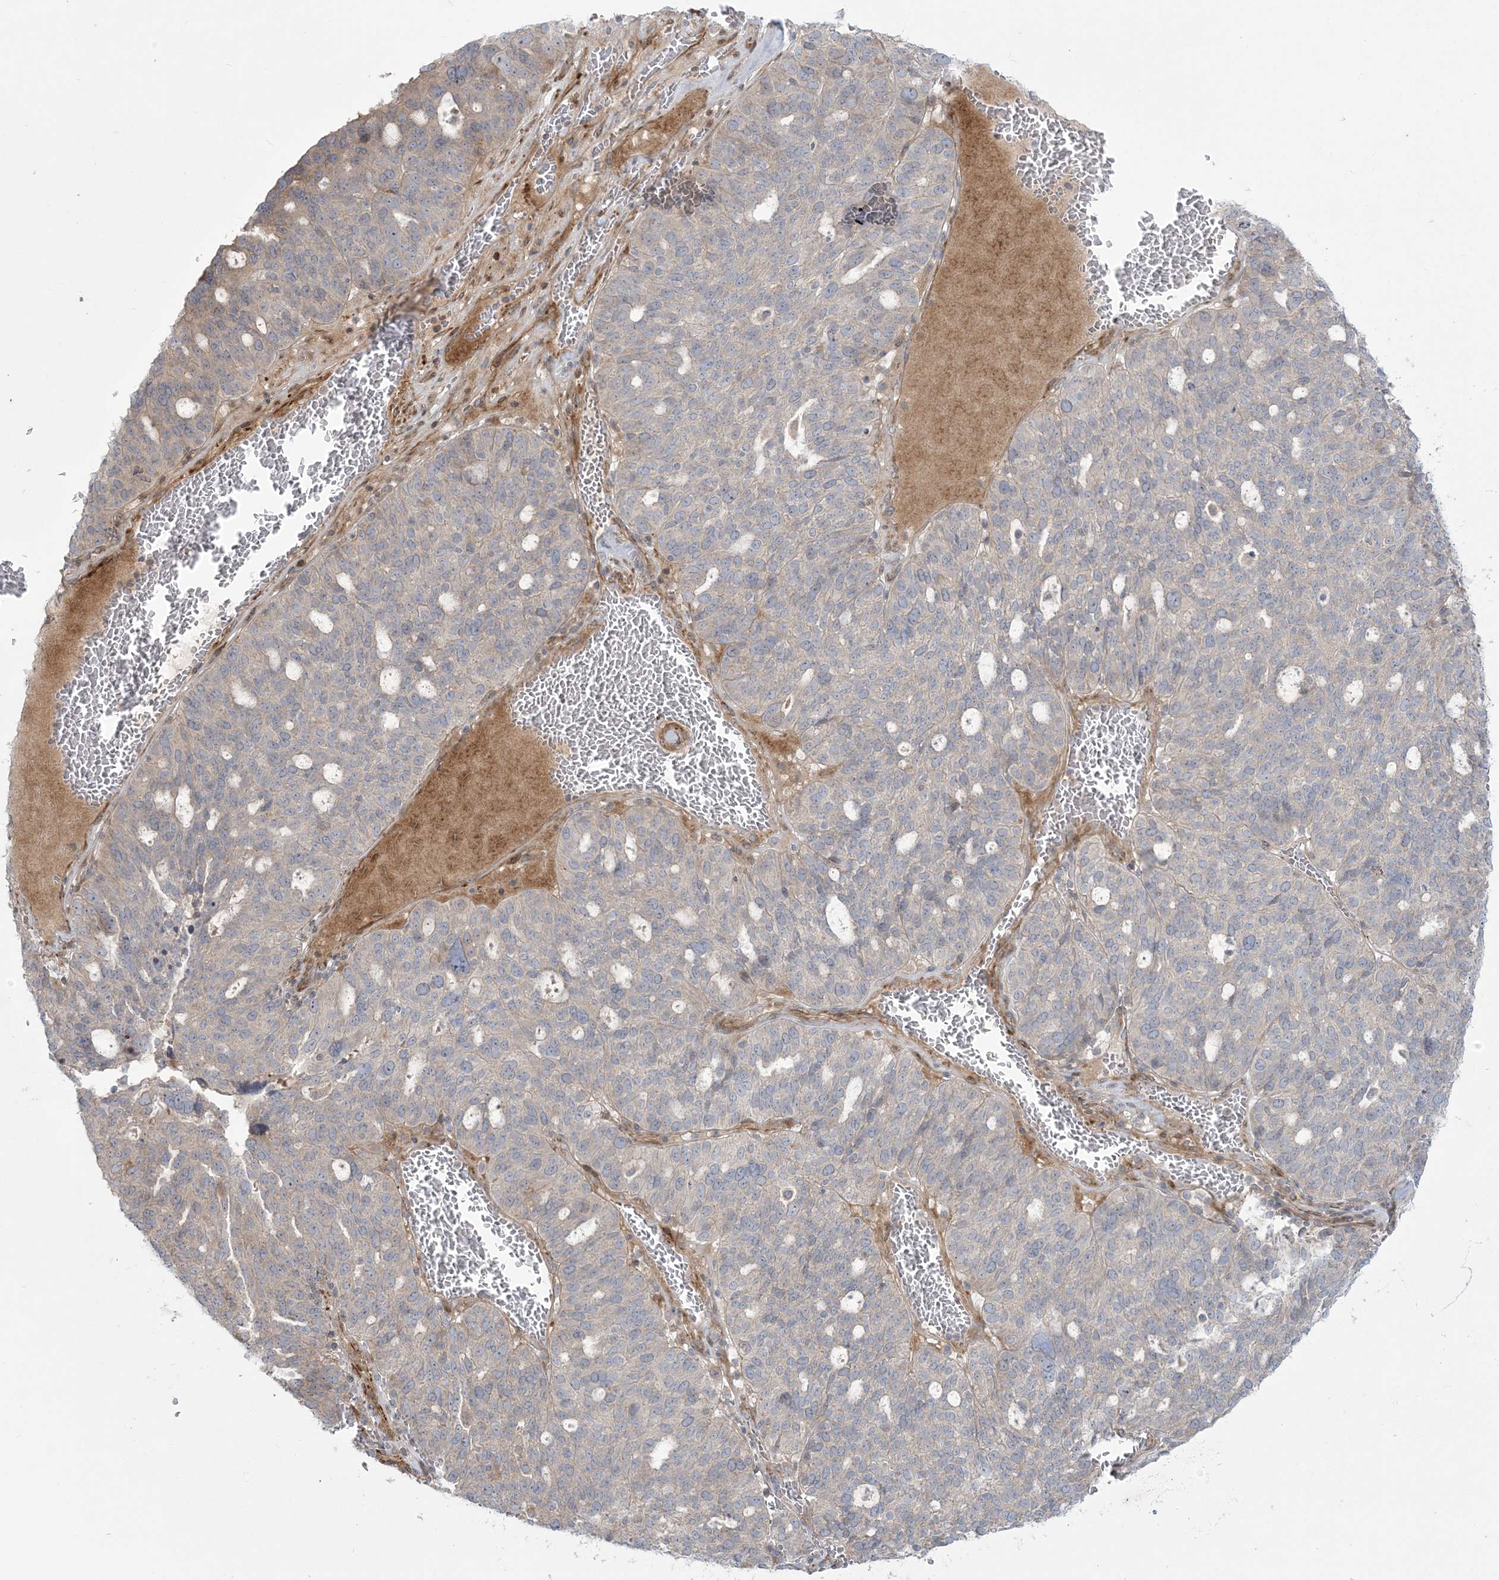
{"staining": {"intensity": "negative", "quantity": "none", "location": "none"}, "tissue": "ovarian cancer", "cell_type": "Tumor cells", "image_type": "cancer", "snomed": [{"axis": "morphology", "description": "Cystadenocarcinoma, serous, NOS"}, {"axis": "topography", "description": "Ovary"}], "caption": "The immunohistochemistry (IHC) micrograph has no significant staining in tumor cells of ovarian serous cystadenocarcinoma tissue.", "gene": "NUDT9", "patient": {"sex": "female", "age": 59}}